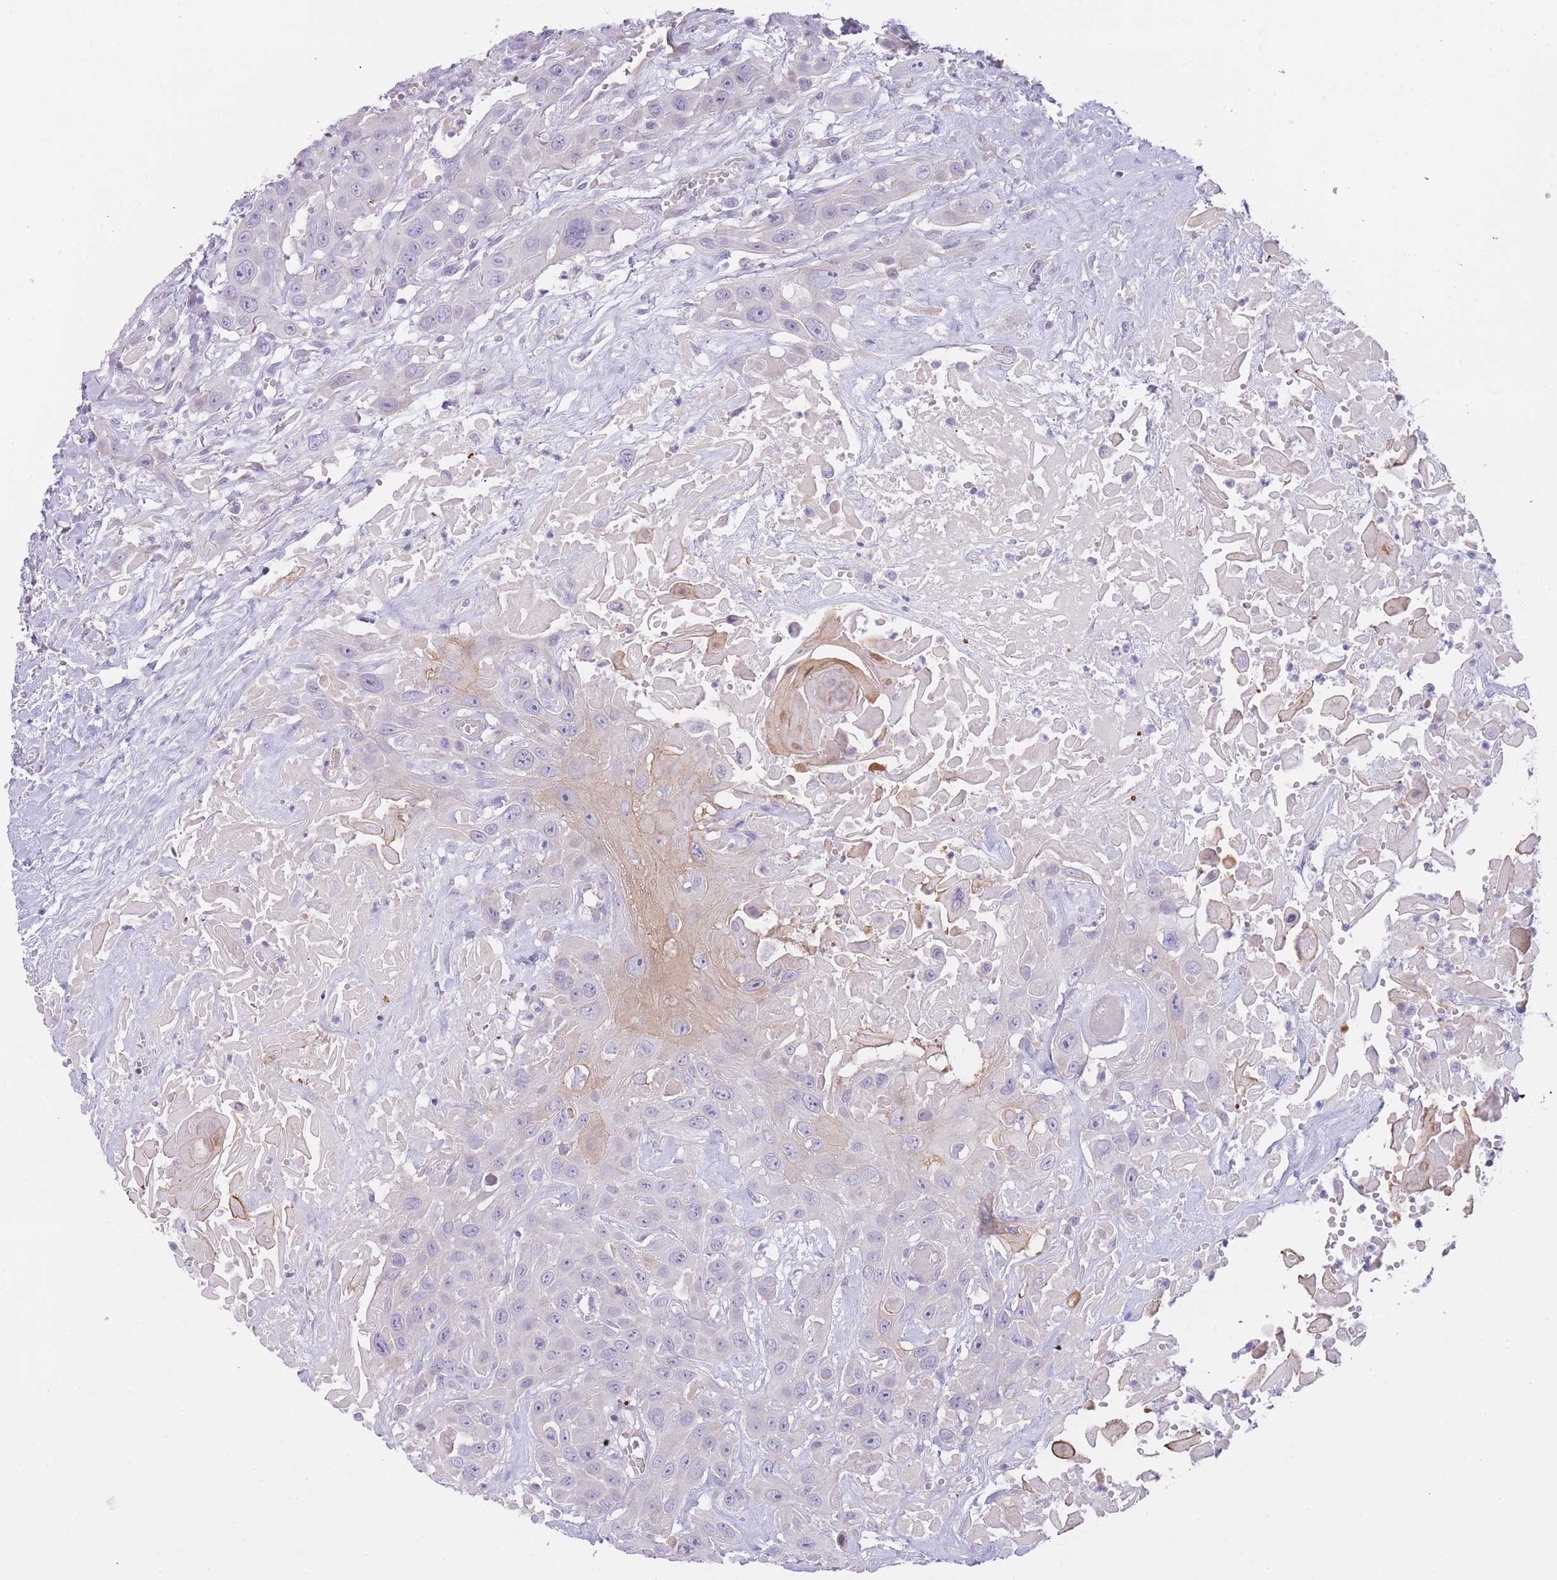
{"staining": {"intensity": "negative", "quantity": "none", "location": "none"}, "tissue": "head and neck cancer", "cell_type": "Tumor cells", "image_type": "cancer", "snomed": [{"axis": "morphology", "description": "Squamous cell carcinoma, NOS"}, {"axis": "topography", "description": "Head-Neck"}], "caption": "The IHC photomicrograph has no significant staining in tumor cells of head and neck cancer (squamous cell carcinoma) tissue. (Brightfield microscopy of DAB (3,3'-diaminobenzidine) immunohistochemistry at high magnification).", "gene": "IMPG1", "patient": {"sex": "male", "age": 81}}